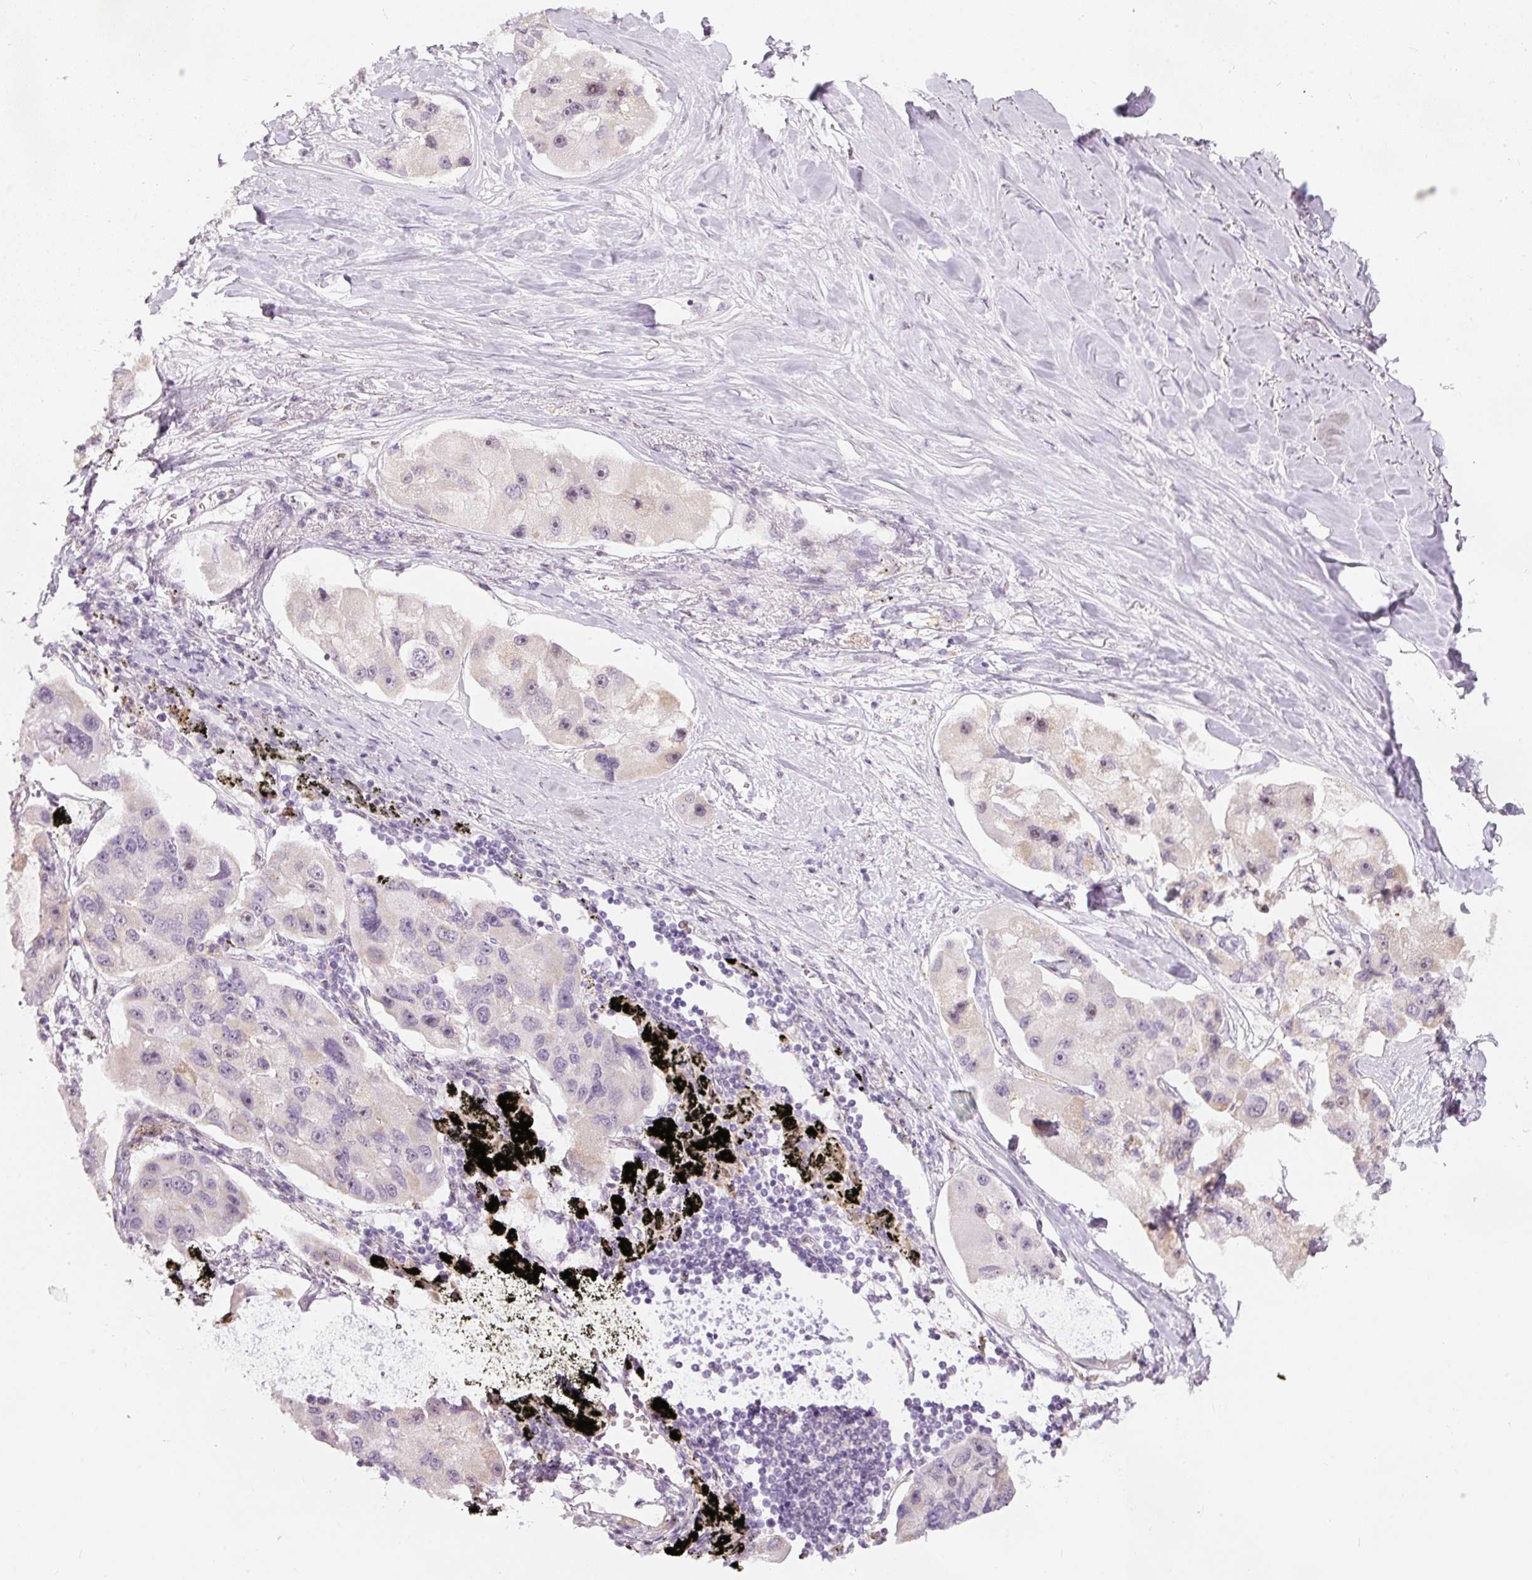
{"staining": {"intensity": "weak", "quantity": "<25%", "location": "cytoplasmic/membranous"}, "tissue": "lung cancer", "cell_type": "Tumor cells", "image_type": "cancer", "snomed": [{"axis": "morphology", "description": "Adenocarcinoma, NOS"}, {"axis": "topography", "description": "Lung"}], "caption": "Tumor cells are negative for protein expression in human lung cancer.", "gene": "RNF39", "patient": {"sex": "female", "age": 54}}